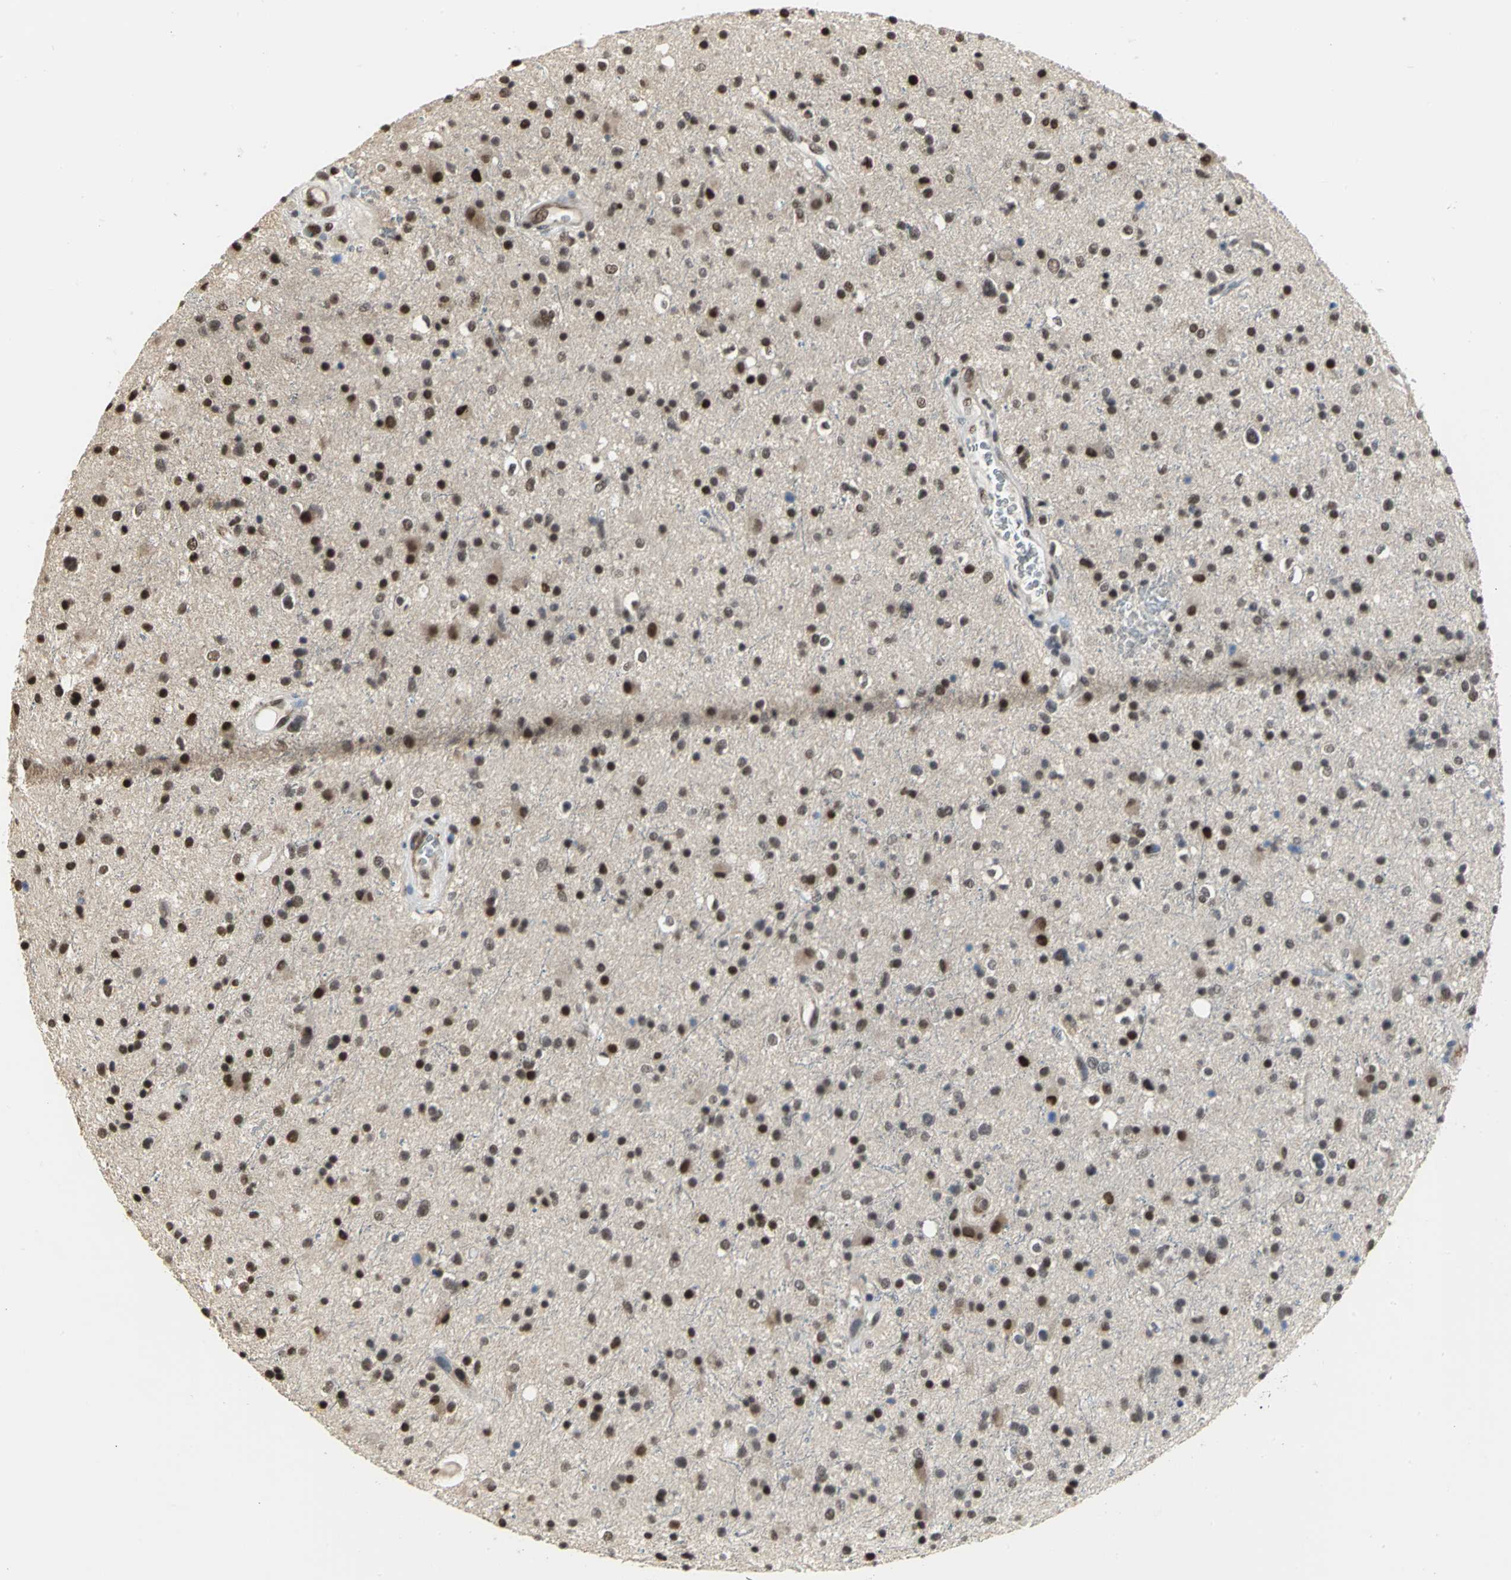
{"staining": {"intensity": "strong", "quantity": ">75%", "location": "nuclear"}, "tissue": "glioma", "cell_type": "Tumor cells", "image_type": "cancer", "snomed": [{"axis": "morphology", "description": "Glioma, malignant, High grade"}, {"axis": "topography", "description": "Brain"}], "caption": "IHC of malignant glioma (high-grade) shows high levels of strong nuclear positivity in about >75% of tumor cells.", "gene": "CCDC88C", "patient": {"sex": "male", "age": 33}}